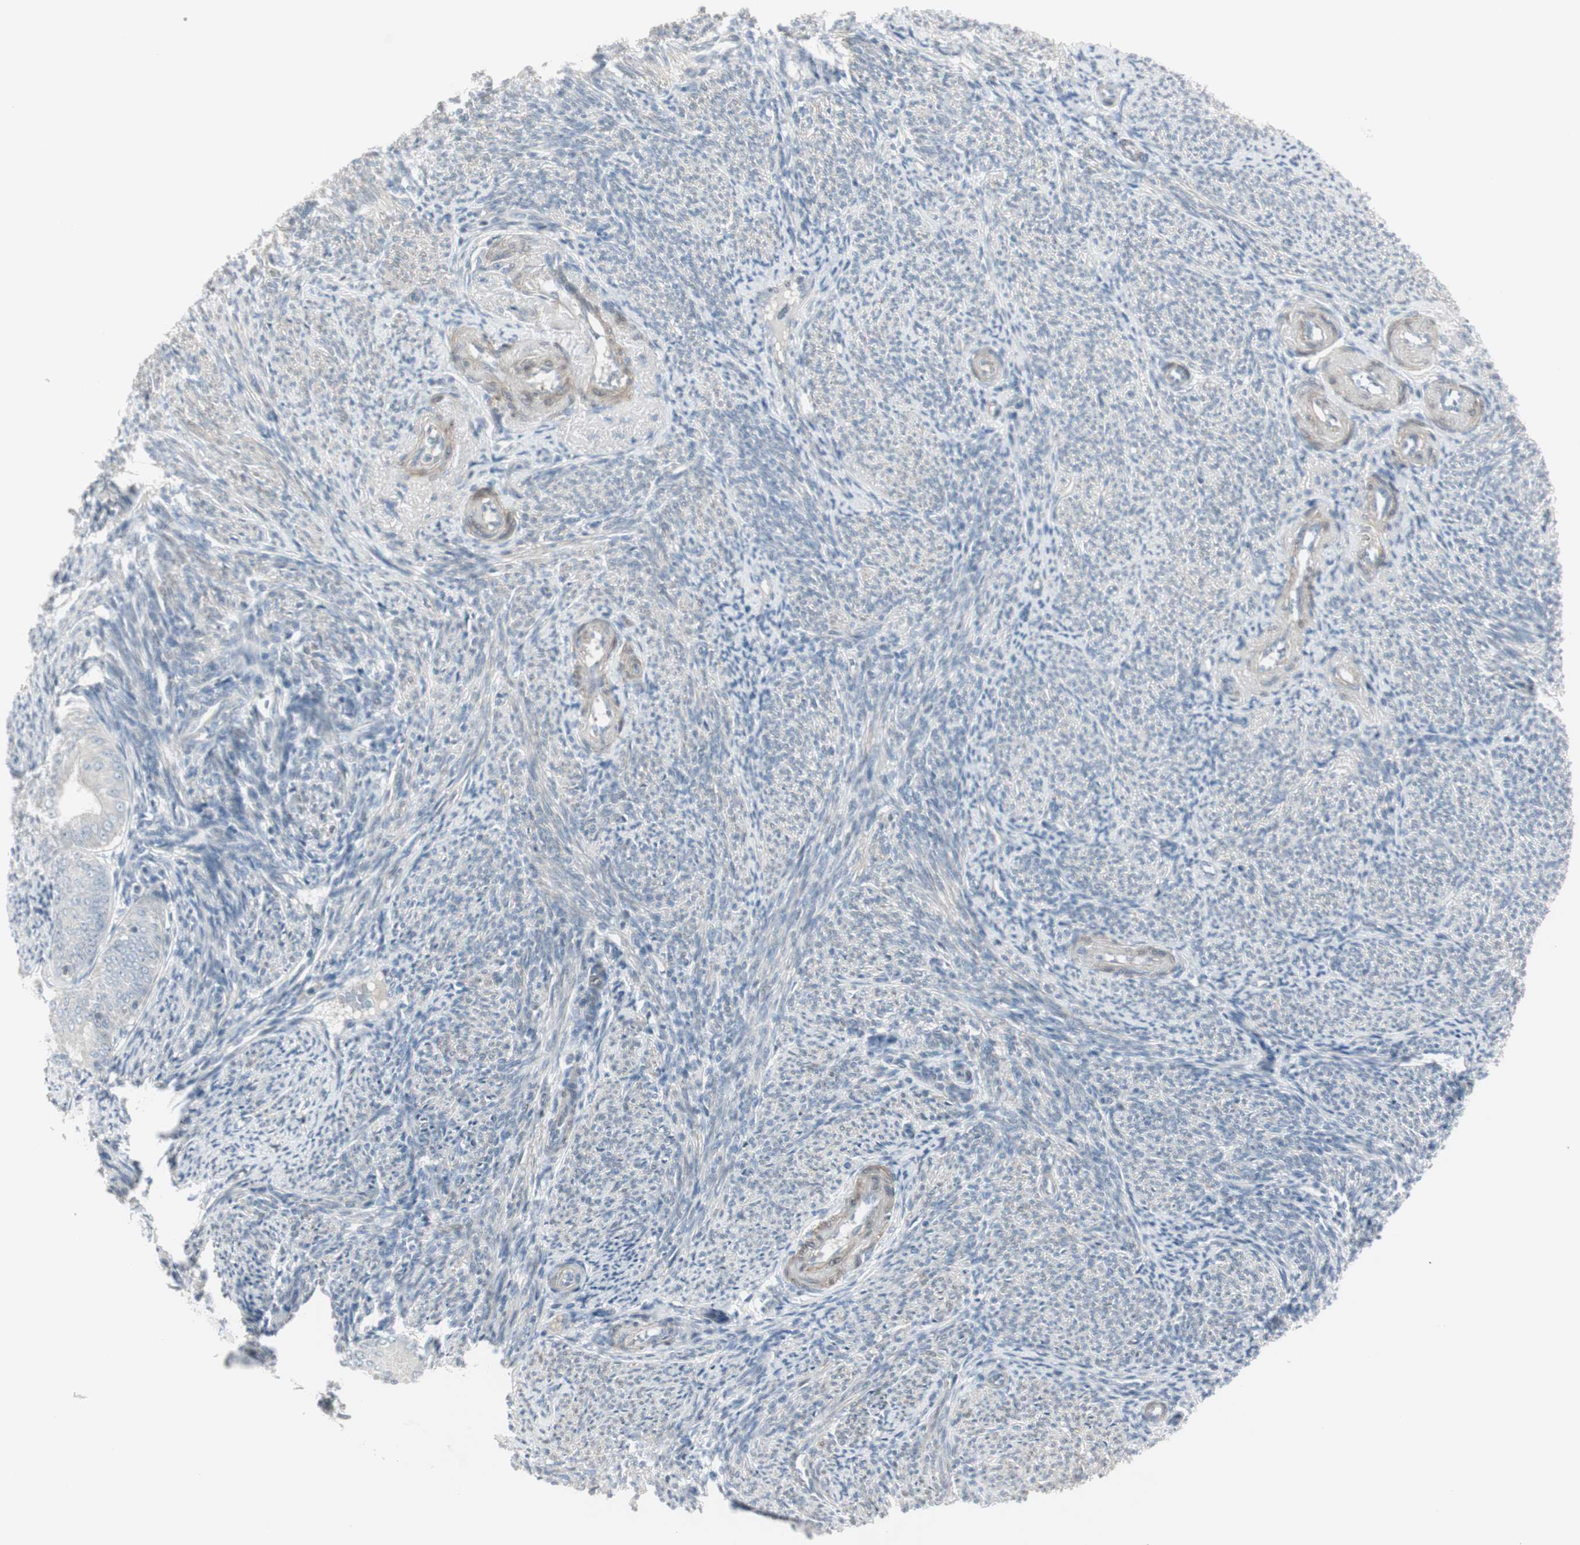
{"staining": {"intensity": "negative", "quantity": "none", "location": "none"}, "tissue": "endometrial cancer", "cell_type": "Tumor cells", "image_type": "cancer", "snomed": [{"axis": "morphology", "description": "Adenocarcinoma, NOS"}, {"axis": "topography", "description": "Endometrium"}], "caption": "Tumor cells are negative for protein expression in human endometrial cancer (adenocarcinoma).", "gene": "DMPK", "patient": {"sex": "female", "age": 63}}